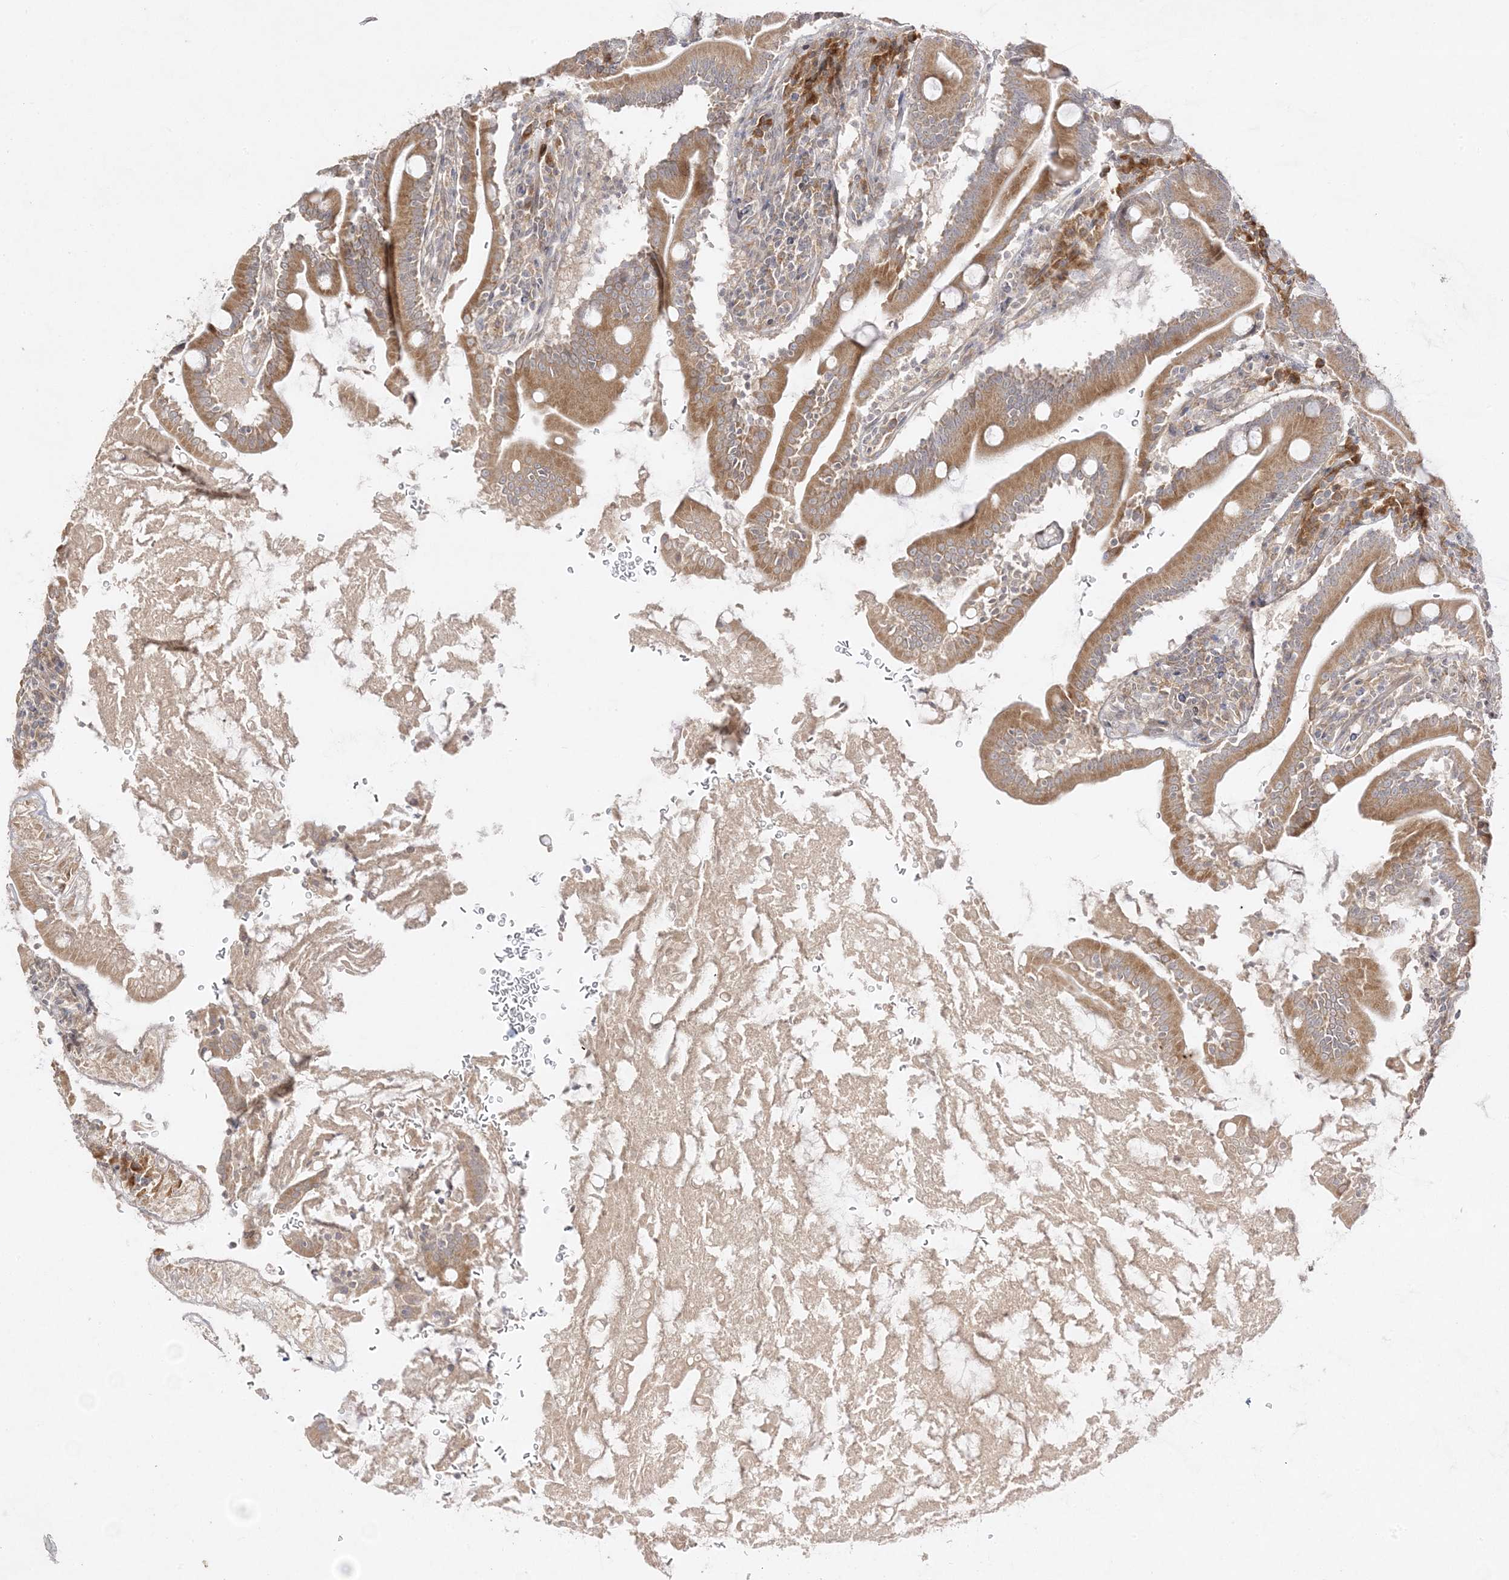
{"staining": {"intensity": "moderate", "quantity": ">75%", "location": "cytoplasmic/membranous"}, "tissue": "duodenum", "cell_type": "Glandular cells", "image_type": "normal", "snomed": [{"axis": "morphology", "description": "Normal tissue, NOS"}, {"axis": "topography", "description": "Duodenum"}], "caption": "Immunohistochemical staining of benign human duodenum displays moderate cytoplasmic/membranous protein expression in about >75% of glandular cells.", "gene": "C2CD2", "patient": {"sex": "male", "age": 35}}